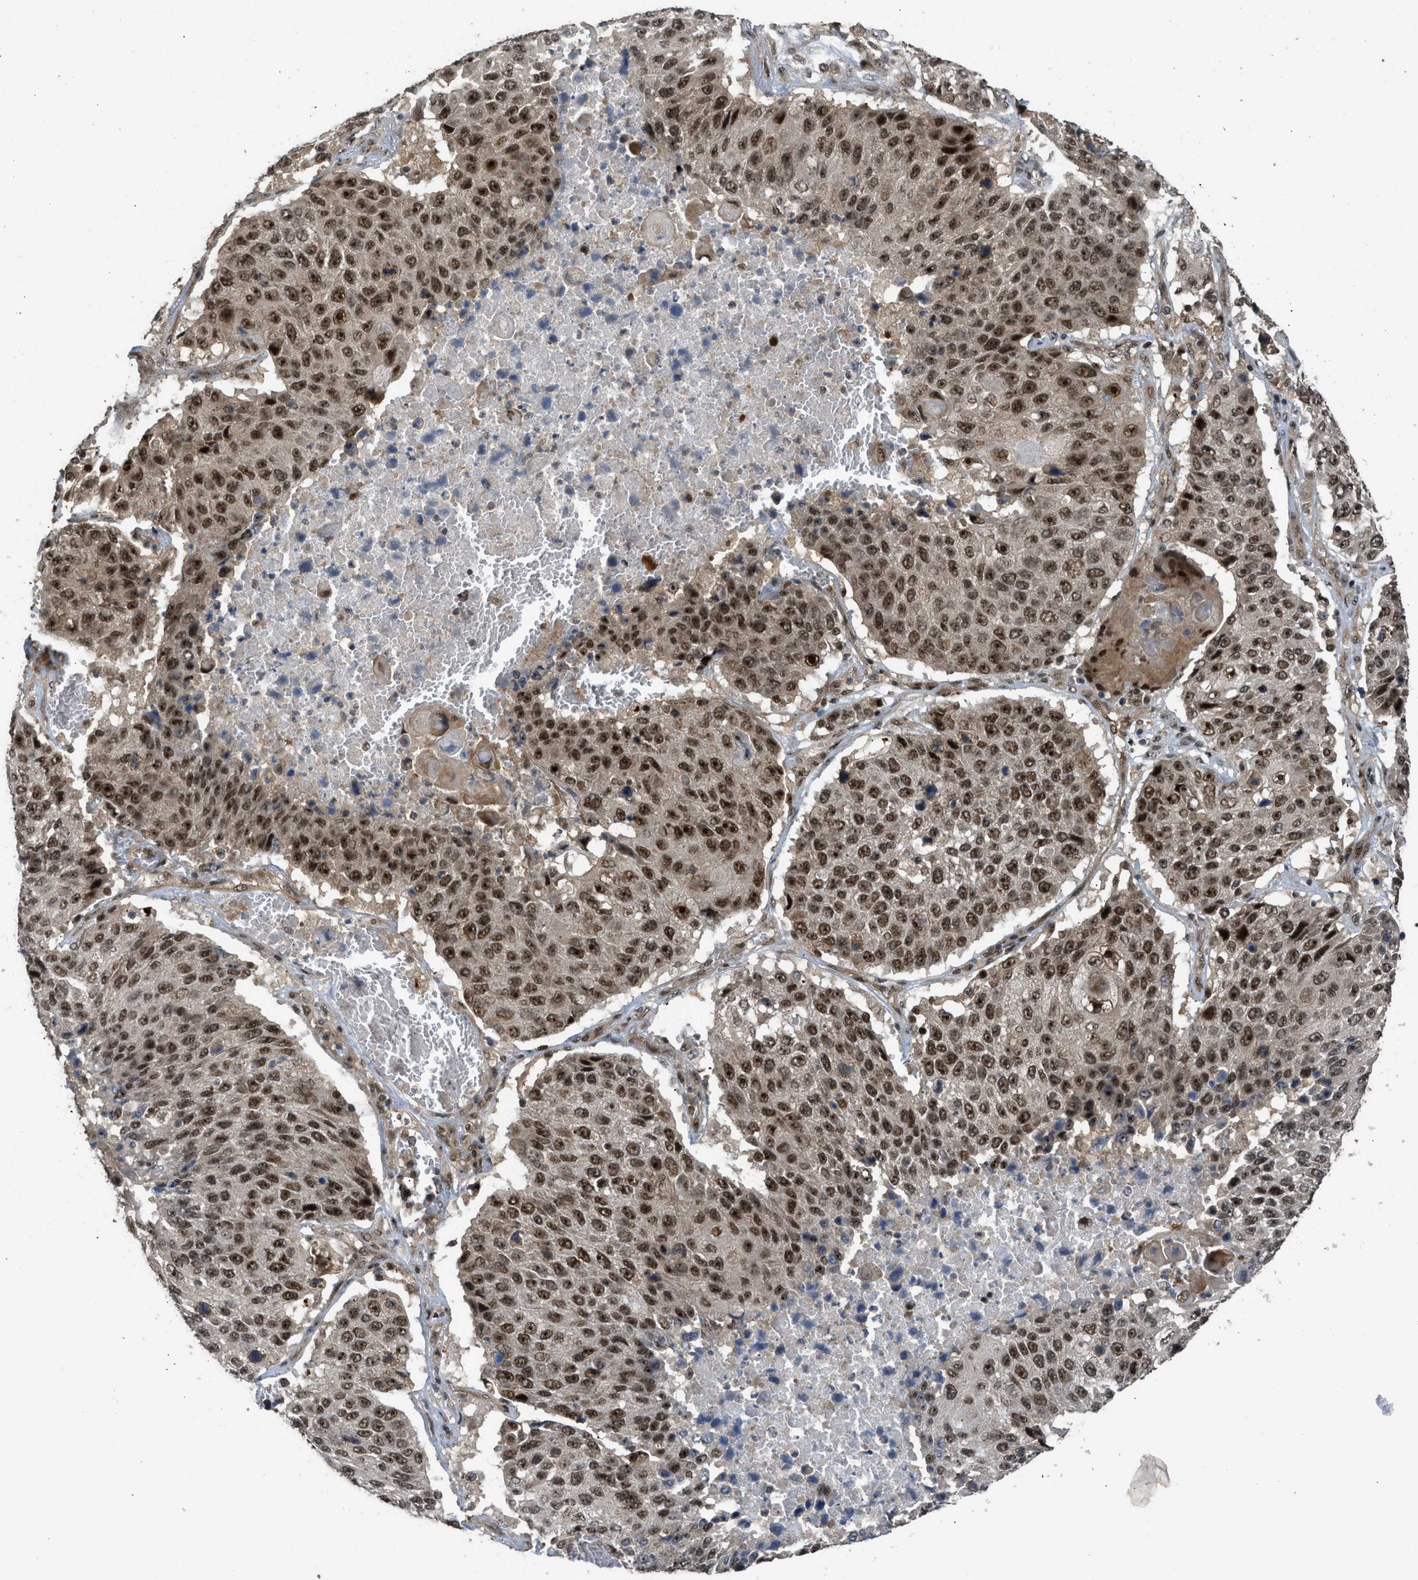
{"staining": {"intensity": "strong", "quantity": ">75%", "location": "nuclear"}, "tissue": "lung cancer", "cell_type": "Tumor cells", "image_type": "cancer", "snomed": [{"axis": "morphology", "description": "Squamous cell carcinoma, NOS"}, {"axis": "topography", "description": "Lung"}], "caption": "An IHC micrograph of tumor tissue is shown. Protein staining in brown highlights strong nuclear positivity in lung cancer (squamous cell carcinoma) within tumor cells.", "gene": "GET1", "patient": {"sex": "male", "age": 61}}